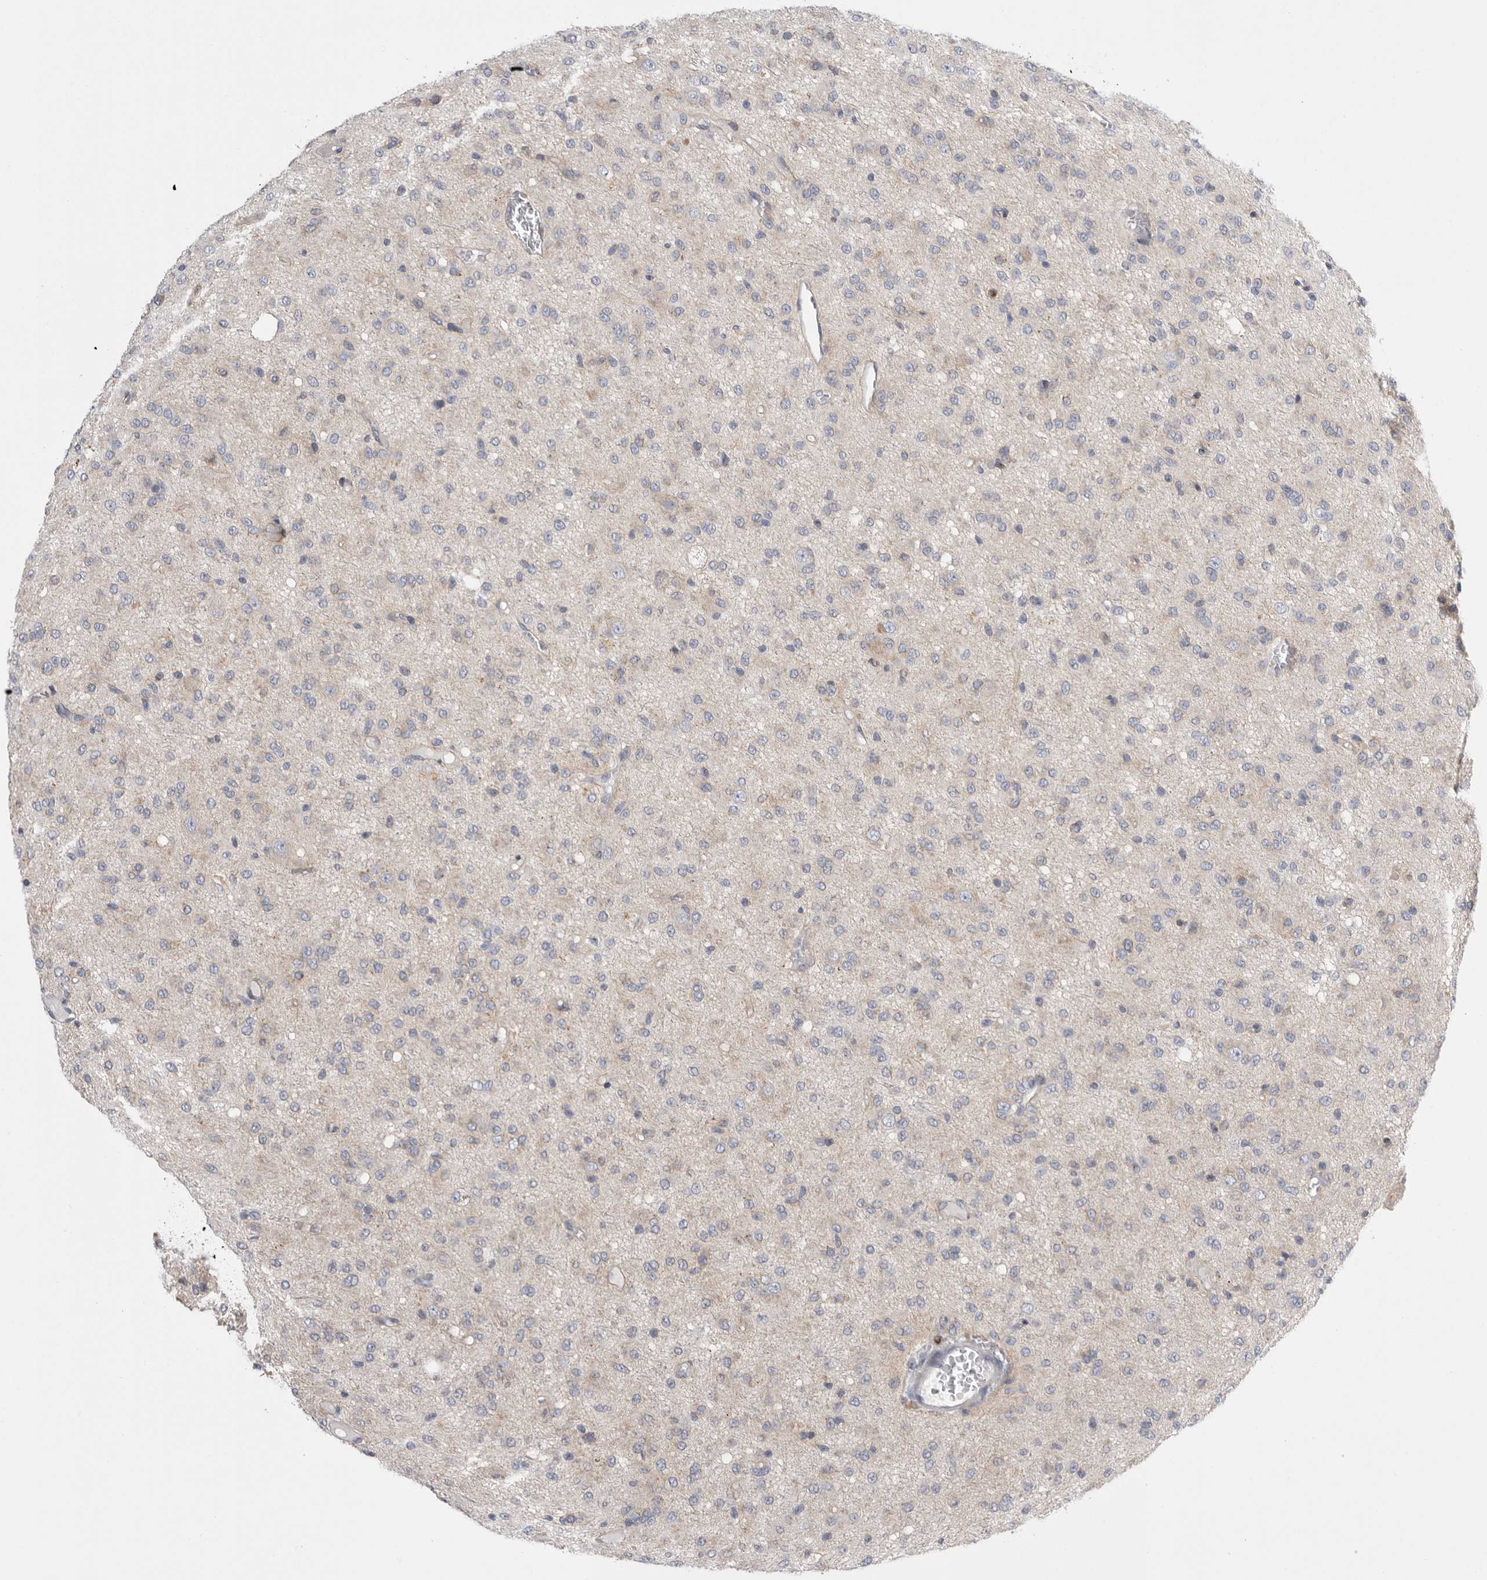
{"staining": {"intensity": "weak", "quantity": "<25%", "location": "cytoplasmic/membranous"}, "tissue": "glioma", "cell_type": "Tumor cells", "image_type": "cancer", "snomed": [{"axis": "morphology", "description": "Glioma, malignant, High grade"}, {"axis": "topography", "description": "Brain"}], "caption": "Tumor cells show no significant staining in malignant glioma (high-grade).", "gene": "CCDC126", "patient": {"sex": "female", "age": 59}}